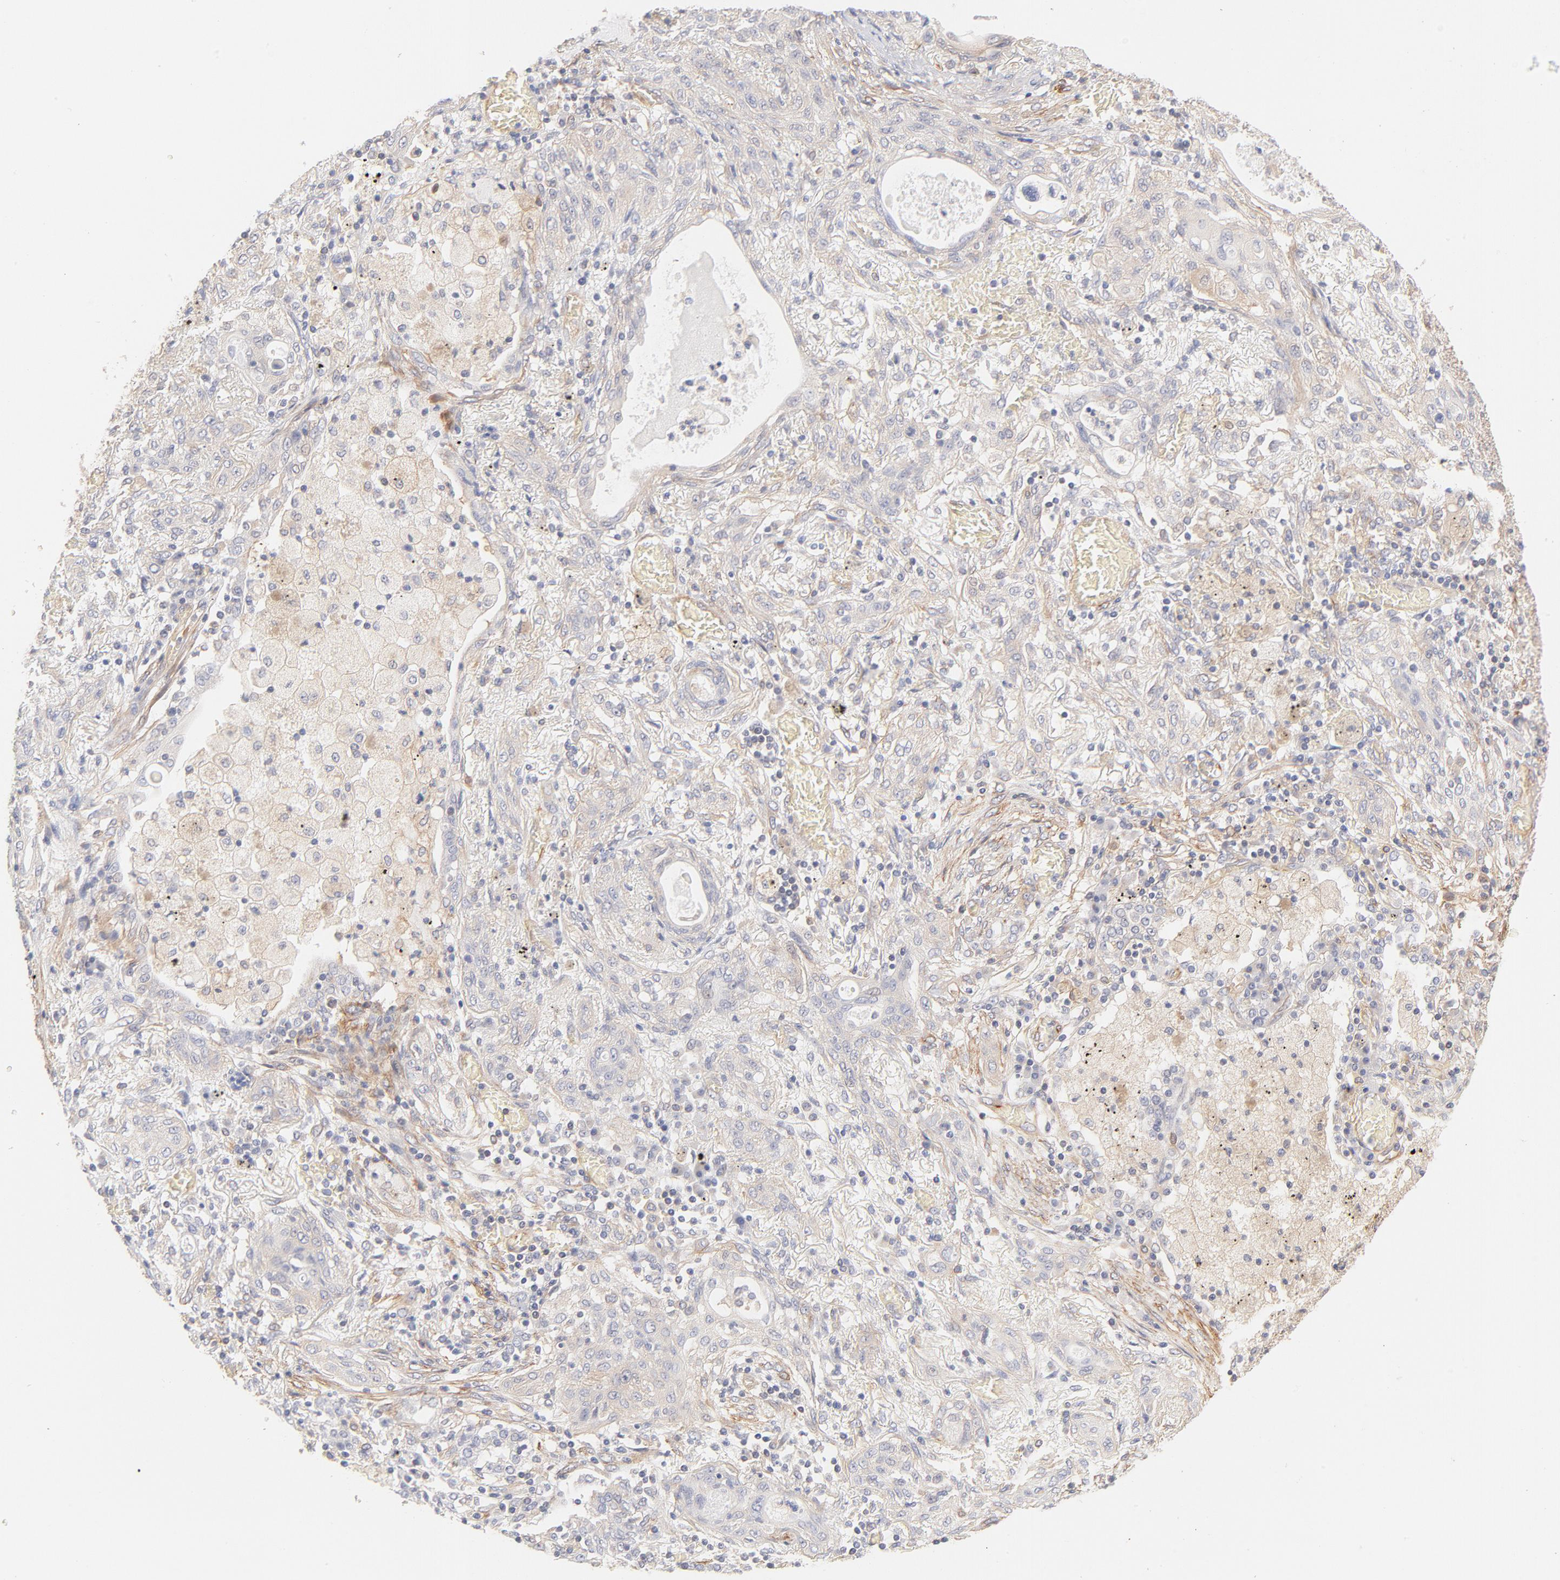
{"staining": {"intensity": "weak", "quantity": ">75%", "location": "cytoplasmic/membranous"}, "tissue": "lung cancer", "cell_type": "Tumor cells", "image_type": "cancer", "snomed": [{"axis": "morphology", "description": "Squamous cell carcinoma, NOS"}, {"axis": "topography", "description": "Lung"}], "caption": "This is an image of immunohistochemistry (IHC) staining of lung cancer (squamous cell carcinoma), which shows weak expression in the cytoplasmic/membranous of tumor cells.", "gene": "LDLRAP1", "patient": {"sex": "female", "age": 47}}